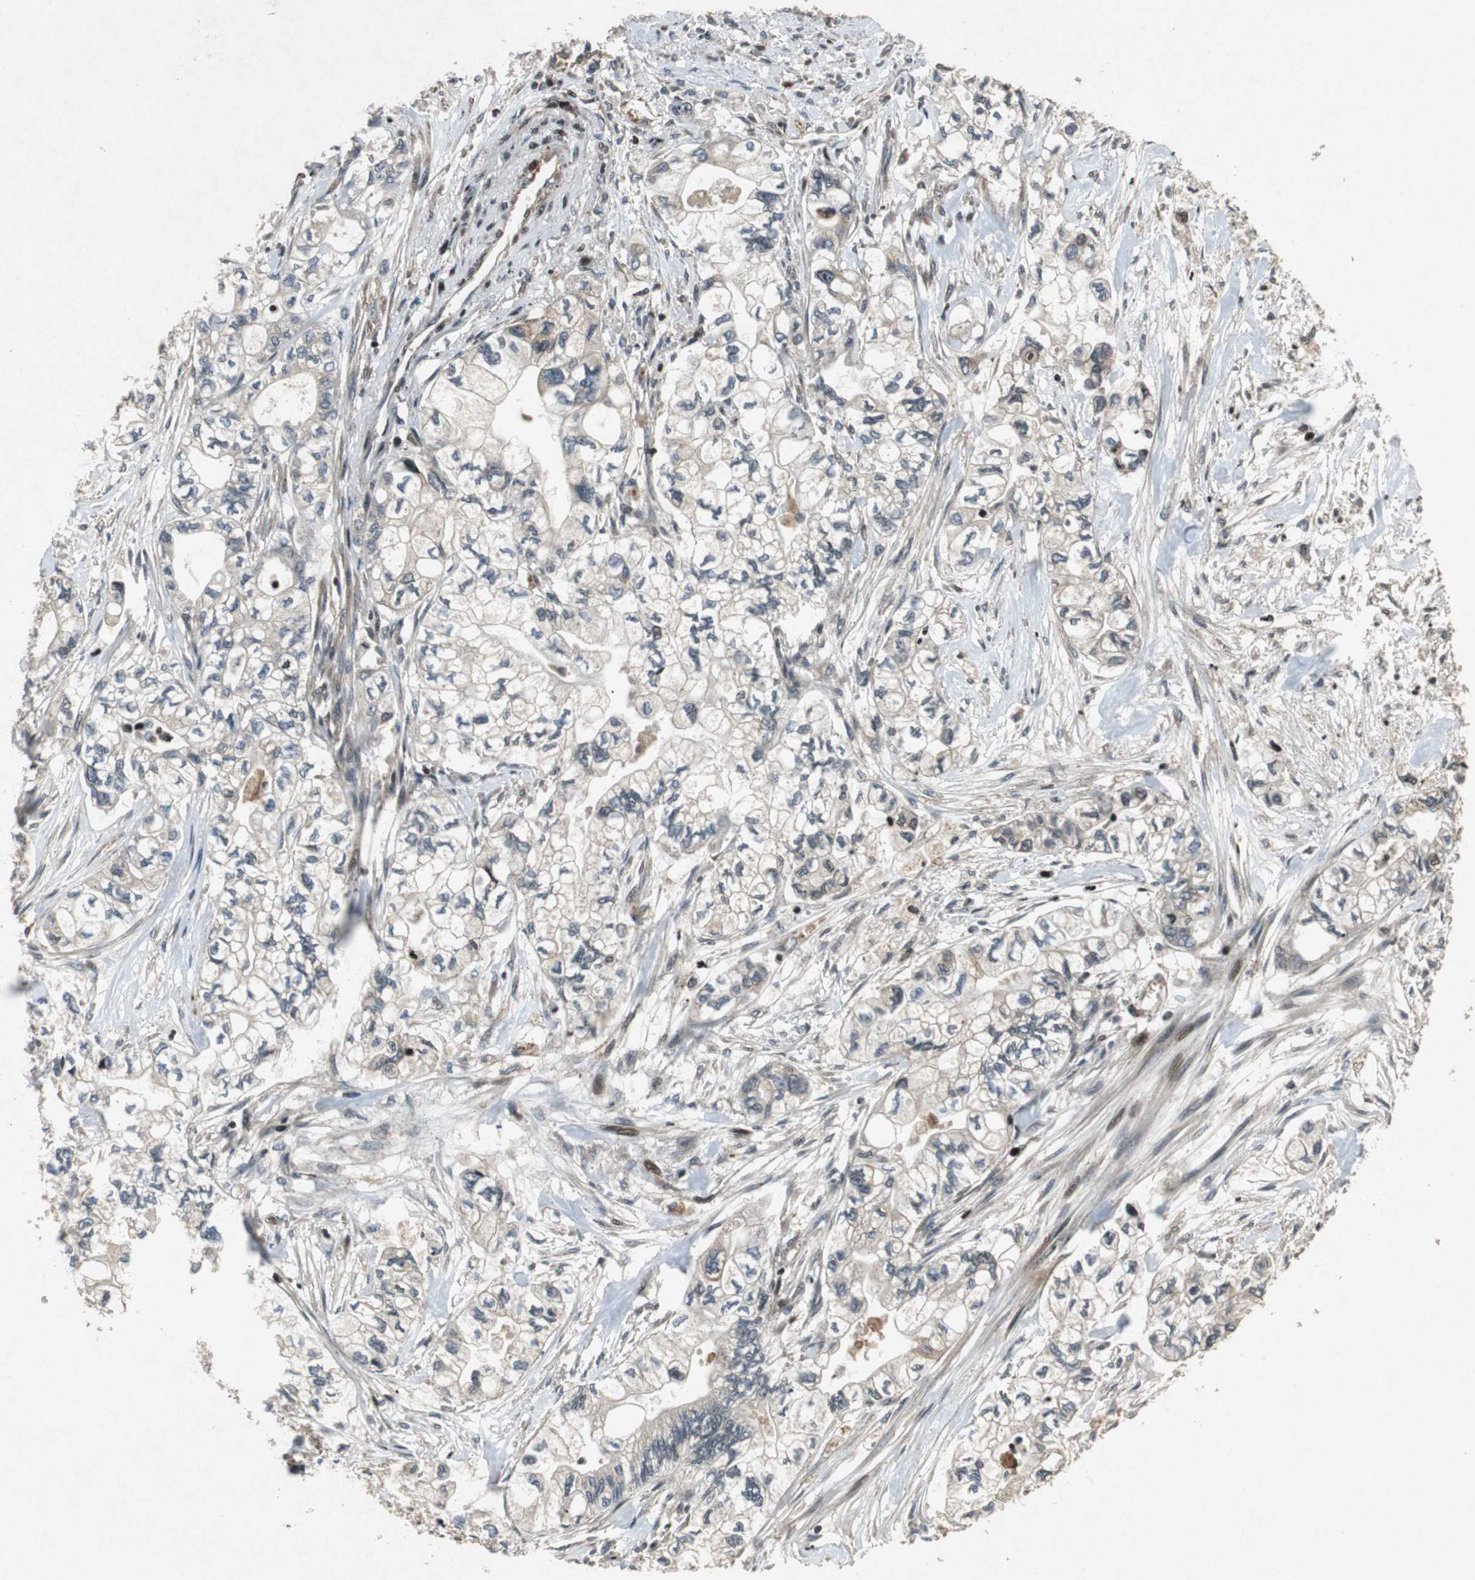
{"staining": {"intensity": "weak", "quantity": "<25%", "location": "cytoplasmic/membranous"}, "tissue": "pancreatic cancer", "cell_type": "Tumor cells", "image_type": "cancer", "snomed": [{"axis": "morphology", "description": "Adenocarcinoma, NOS"}, {"axis": "topography", "description": "Pancreas"}], "caption": "Histopathology image shows no significant protein positivity in tumor cells of pancreatic cancer (adenocarcinoma). (DAB IHC with hematoxylin counter stain).", "gene": "TUBA4A", "patient": {"sex": "male", "age": 79}}